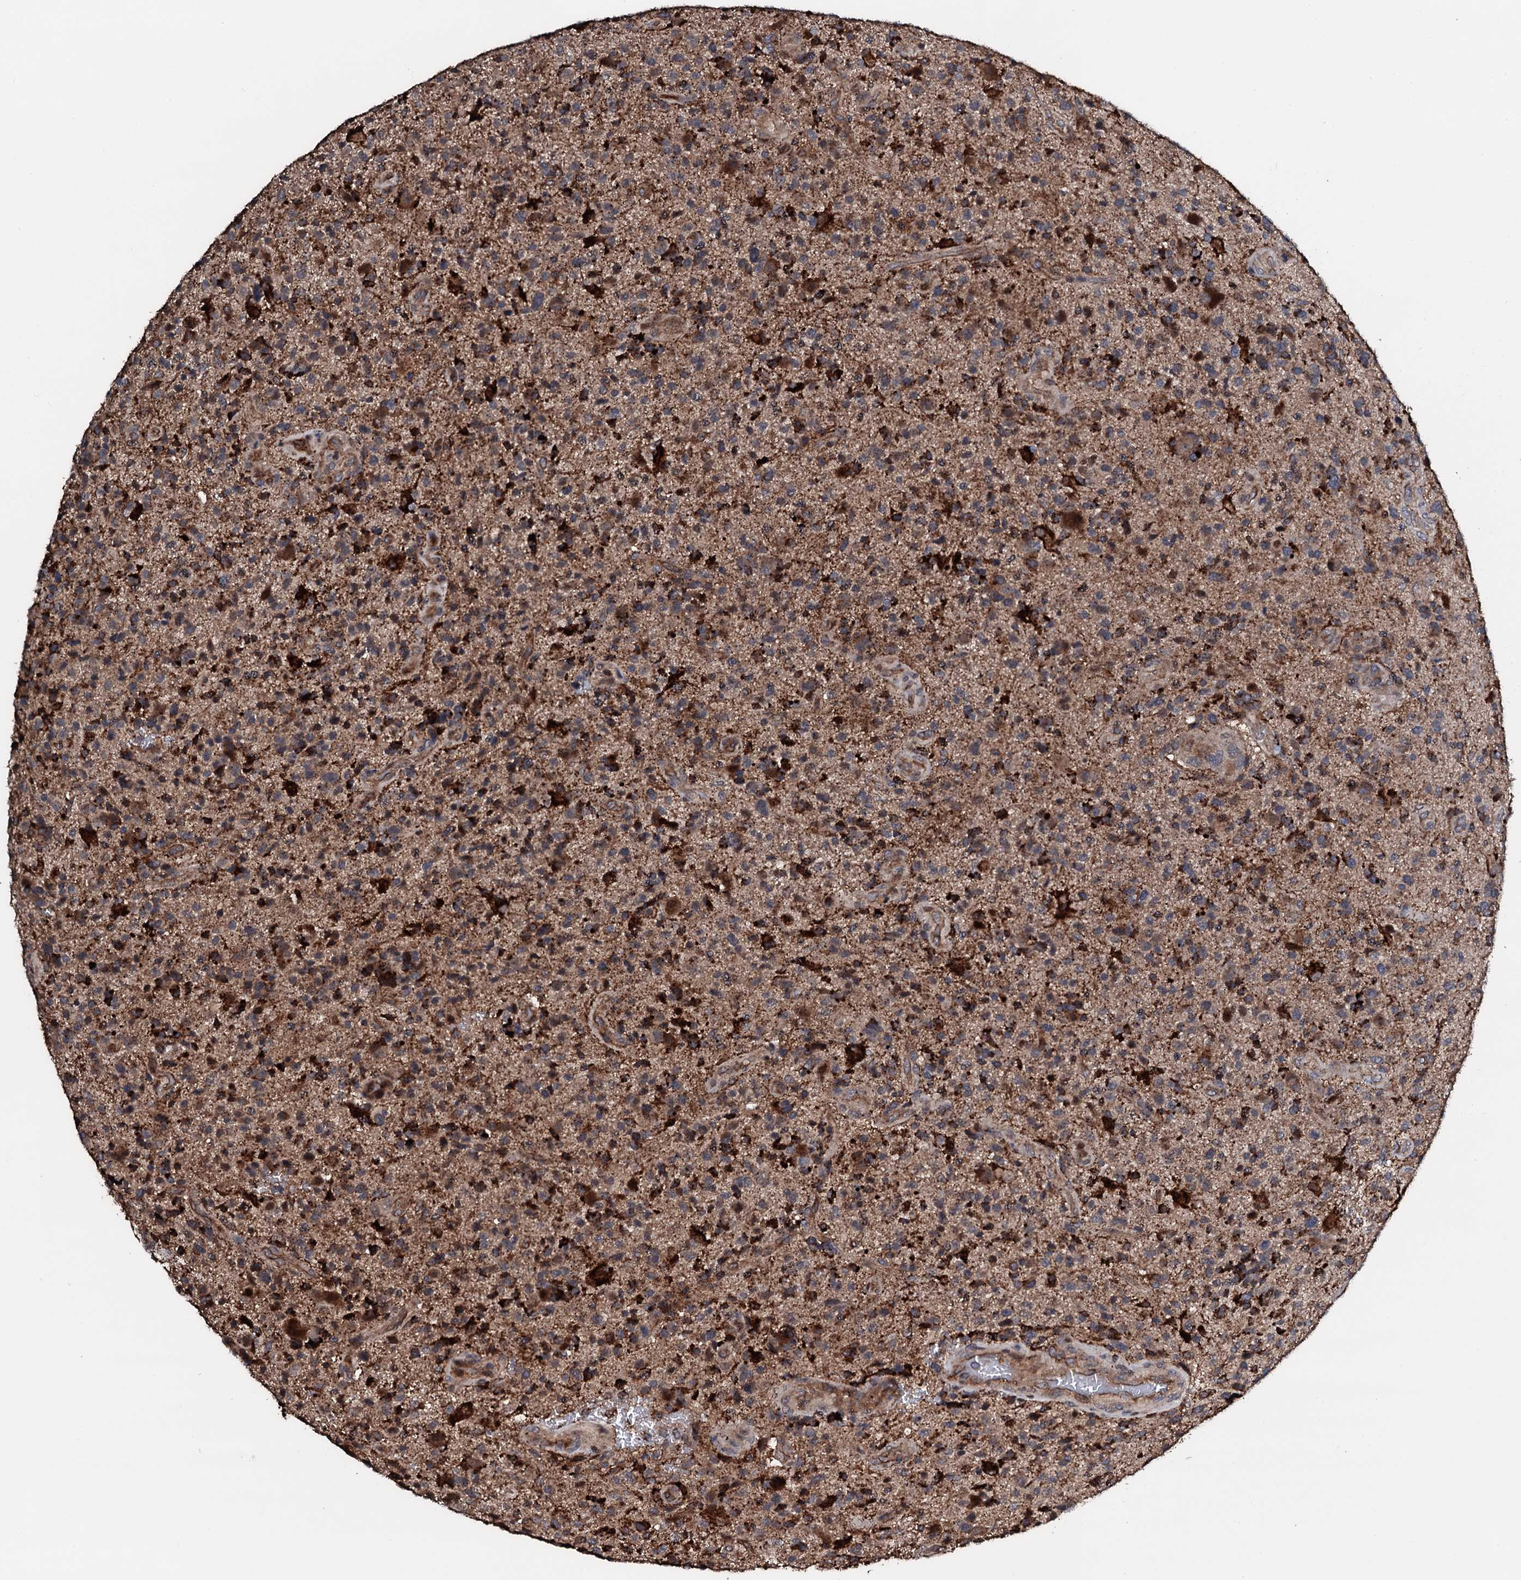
{"staining": {"intensity": "moderate", "quantity": "25%-75%", "location": "cytoplasmic/membranous"}, "tissue": "glioma", "cell_type": "Tumor cells", "image_type": "cancer", "snomed": [{"axis": "morphology", "description": "Glioma, malignant, High grade"}, {"axis": "topography", "description": "Brain"}], "caption": "This is an image of immunohistochemistry staining of glioma, which shows moderate staining in the cytoplasmic/membranous of tumor cells.", "gene": "TPGS2", "patient": {"sex": "male", "age": 47}}